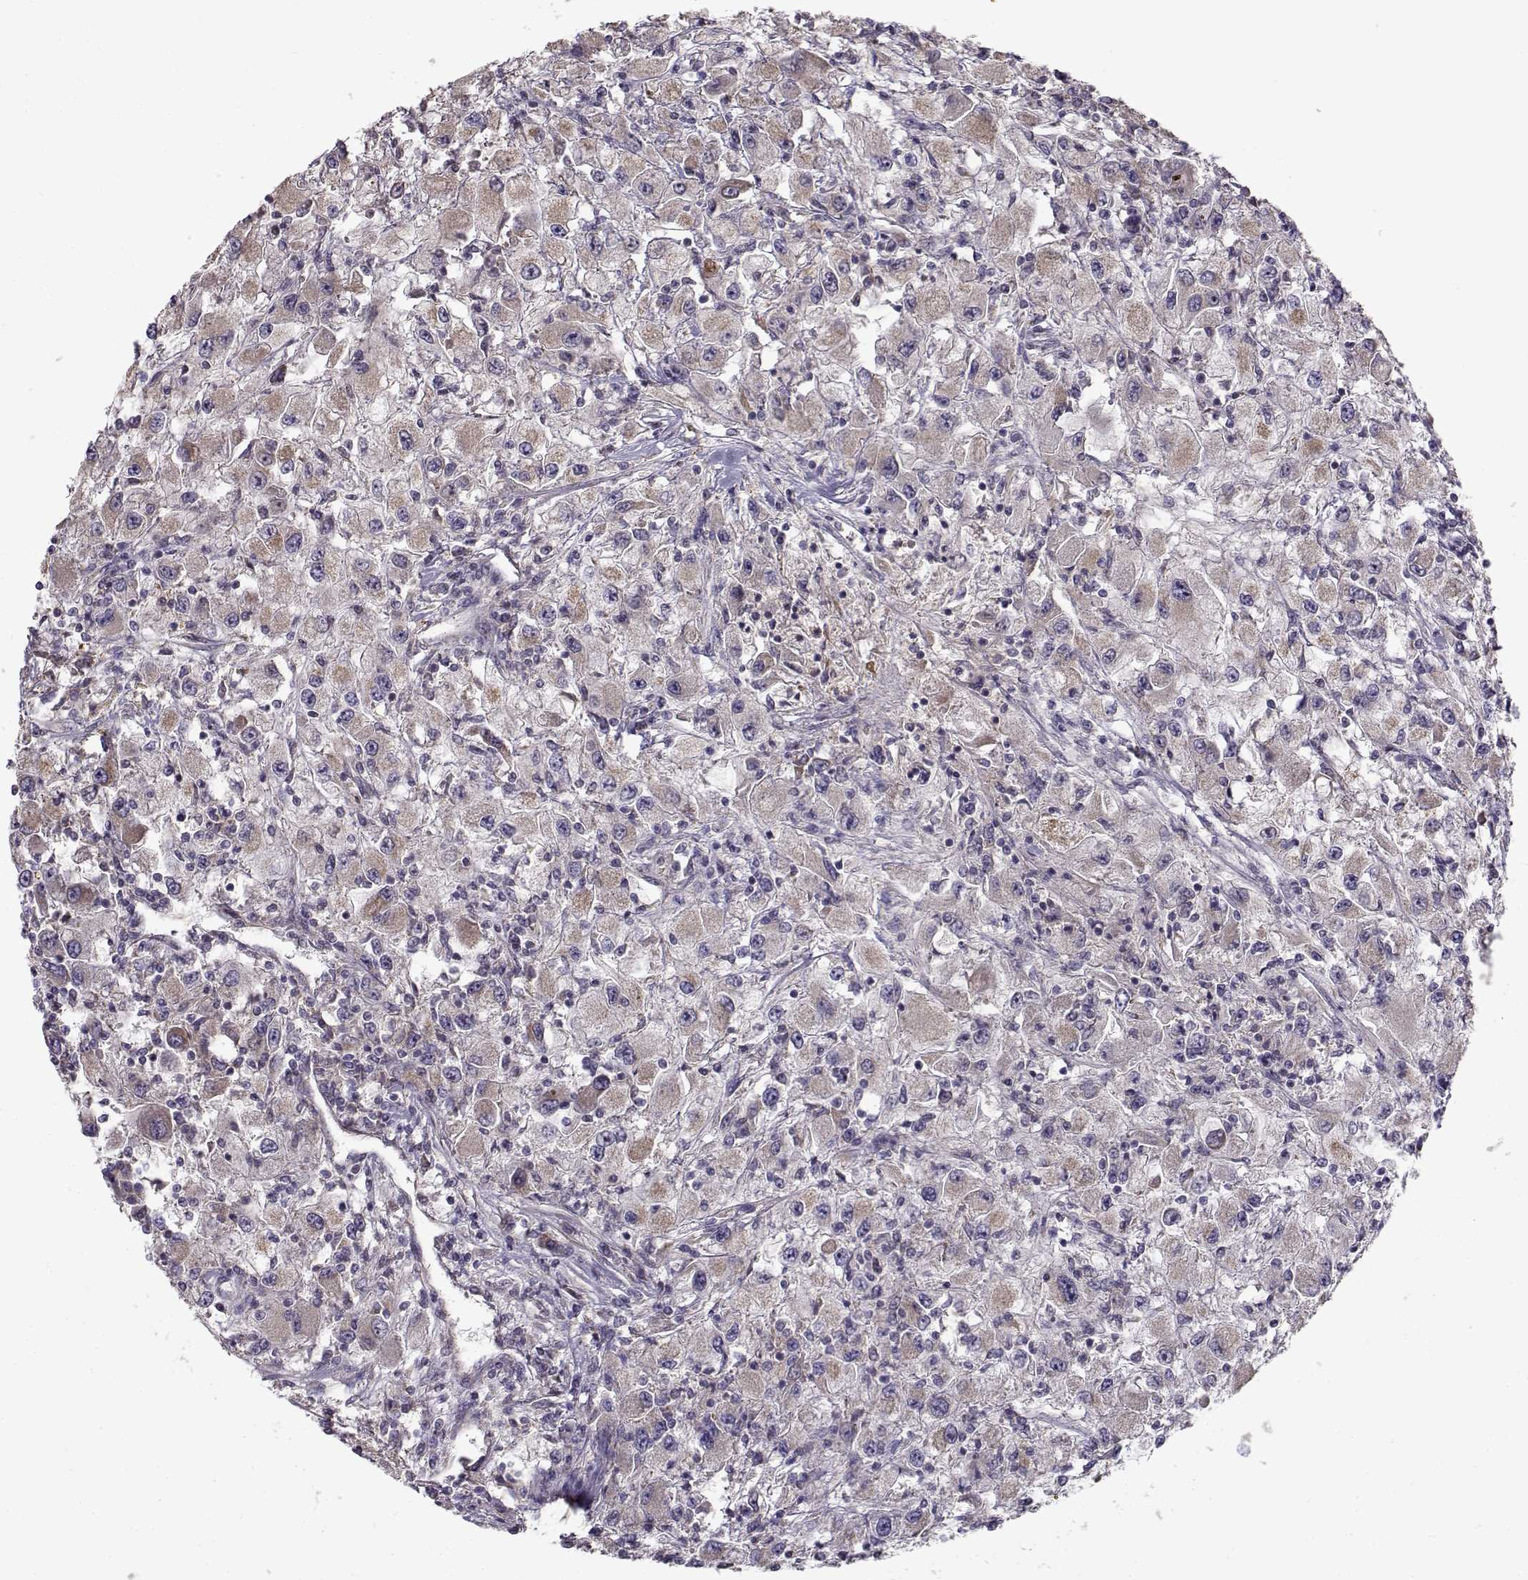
{"staining": {"intensity": "weak", "quantity": "<25%", "location": "cytoplasmic/membranous"}, "tissue": "renal cancer", "cell_type": "Tumor cells", "image_type": "cancer", "snomed": [{"axis": "morphology", "description": "Adenocarcinoma, NOS"}, {"axis": "topography", "description": "Kidney"}], "caption": "A photomicrograph of human renal cancer is negative for staining in tumor cells. (DAB immunohistochemistry visualized using brightfield microscopy, high magnification).", "gene": "ENTPD8", "patient": {"sex": "female", "age": 67}}